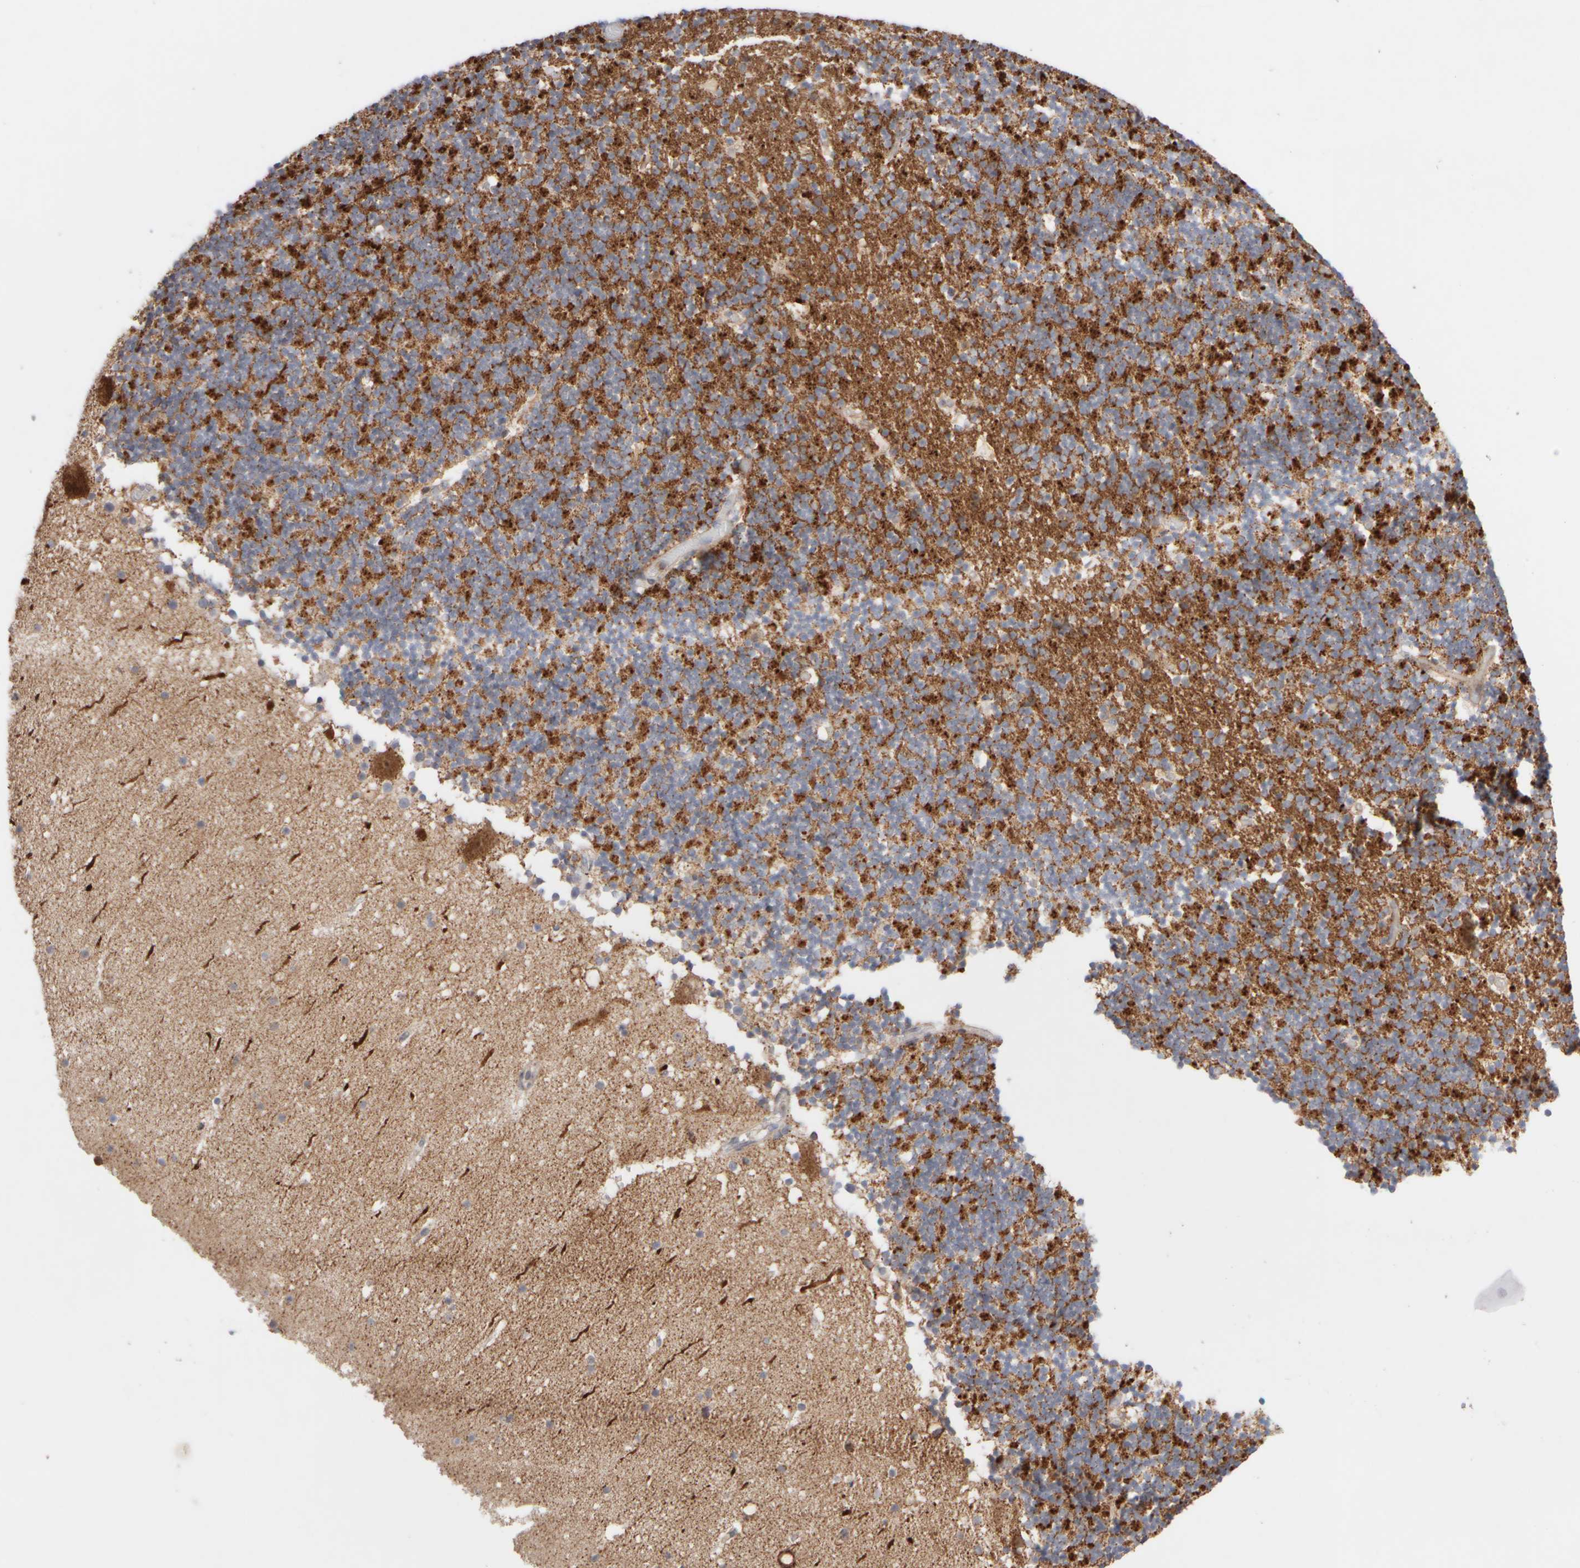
{"staining": {"intensity": "moderate", "quantity": ">75%", "location": "cytoplasmic/membranous"}, "tissue": "cerebellum", "cell_type": "Cells in granular layer", "image_type": "normal", "snomed": [{"axis": "morphology", "description": "Normal tissue, NOS"}, {"axis": "topography", "description": "Cerebellum"}], "caption": "The photomicrograph displays a brown stain indicating the presence of a protein in the cytoplasmic/membranous of cells in granular layer in cerebellum. The staining was performed using DAB to visualize the protein expression in brown, while the nuclei were stained in blue with hematoxylin (Magnification: 20x).", "gene": "CHADL", "patient": {"sex": "male", "age": 57}}